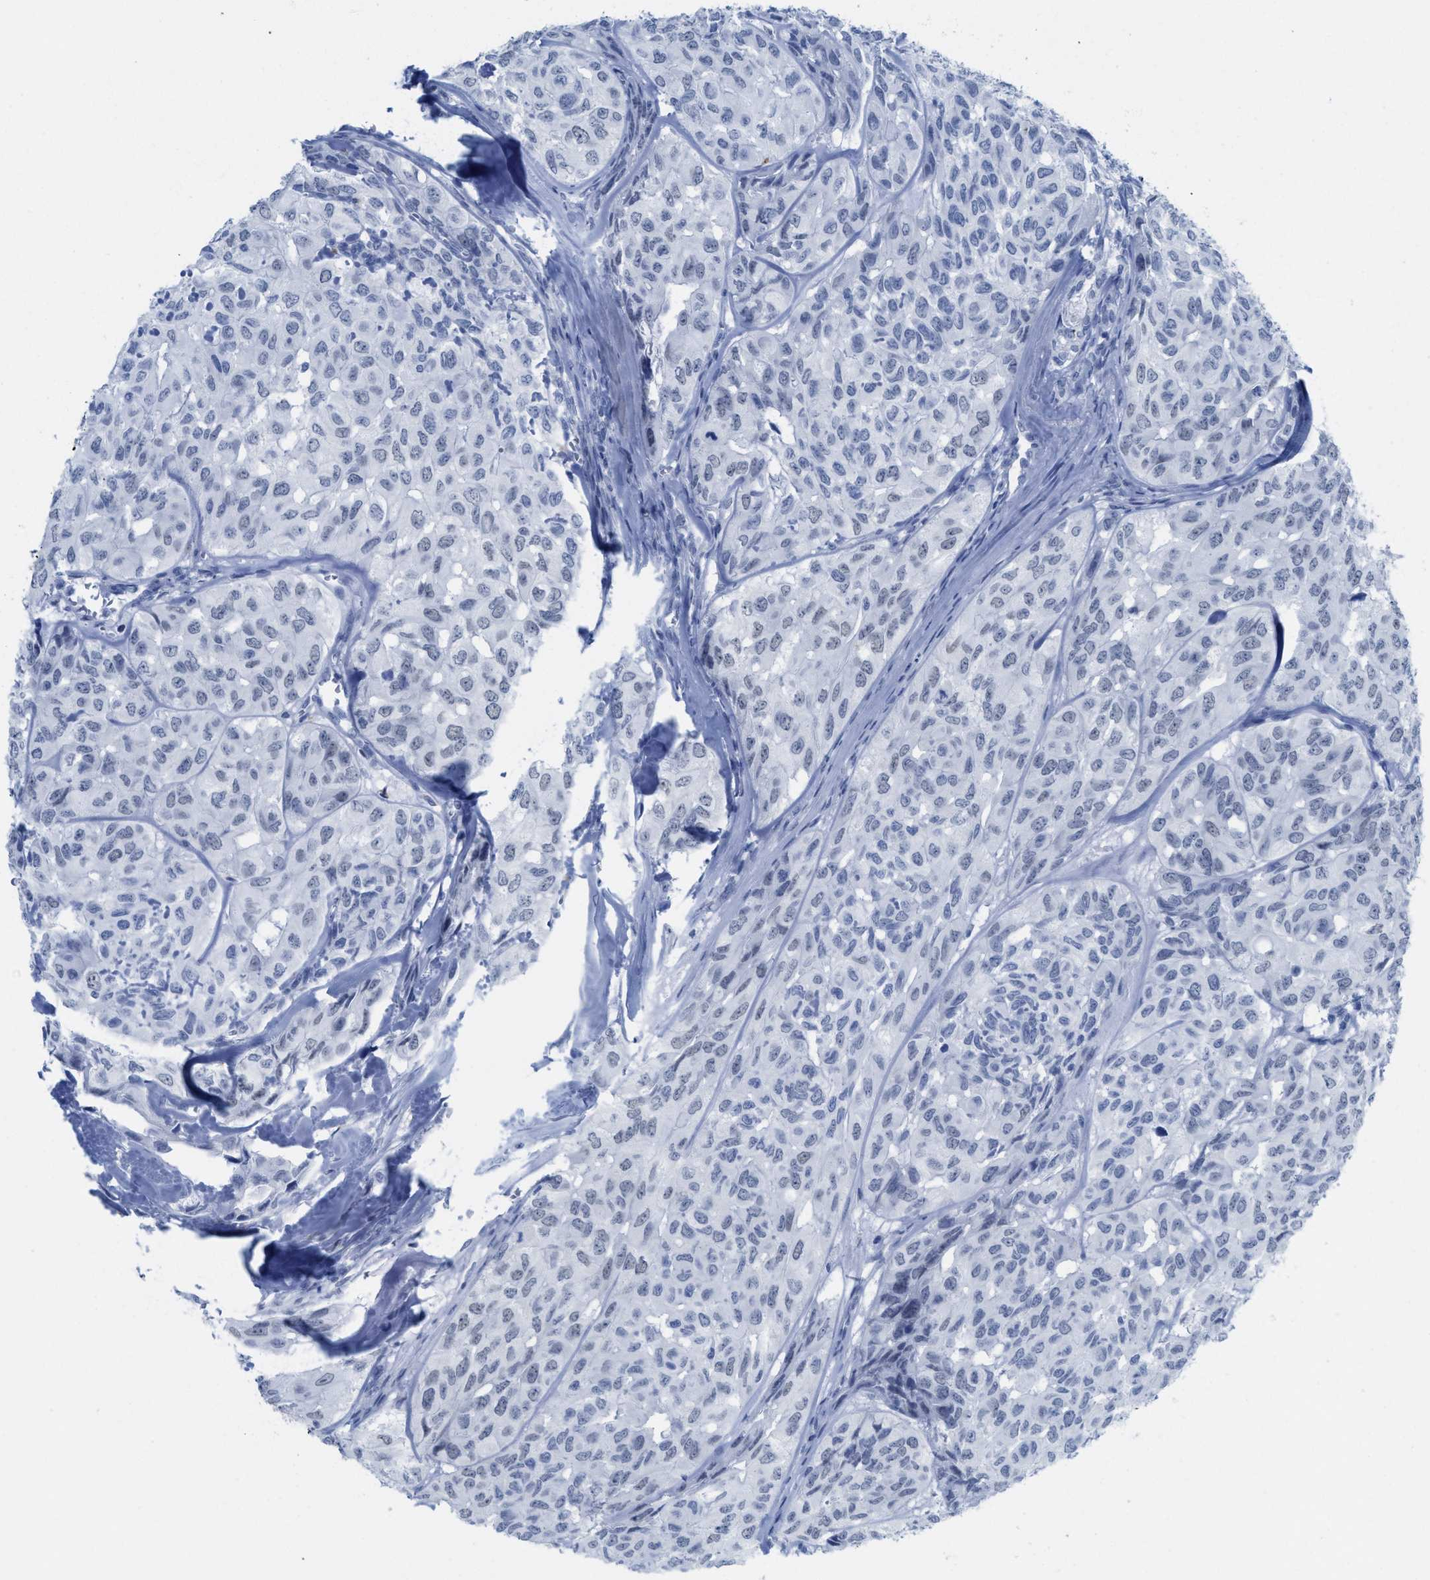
{"staining": {"intensity": "negative", "quantity": "none", "location": "none"}, "tissue": "head and neck cancer", "cell_type": "Tumor cells", "image_type": "cancer", "snomed": [{"axis": "morphology", "description": "Adenocarcinoma, NOS"}, {"axis": "topography", "description": "Salivary gland, NOS"}, {"axis": "topography", "description": "Head-Neck"}], "caption": "DAB immunohistochemical staining of human head and neck cancer (adenocarcinoma) shows no significant positivity in tumor cells. (DAB immunohistochemistry visualized using brightfield microscopy, high magnification).", "gene": "WDR4", "patient": {"sex": "female", "age": 76}}